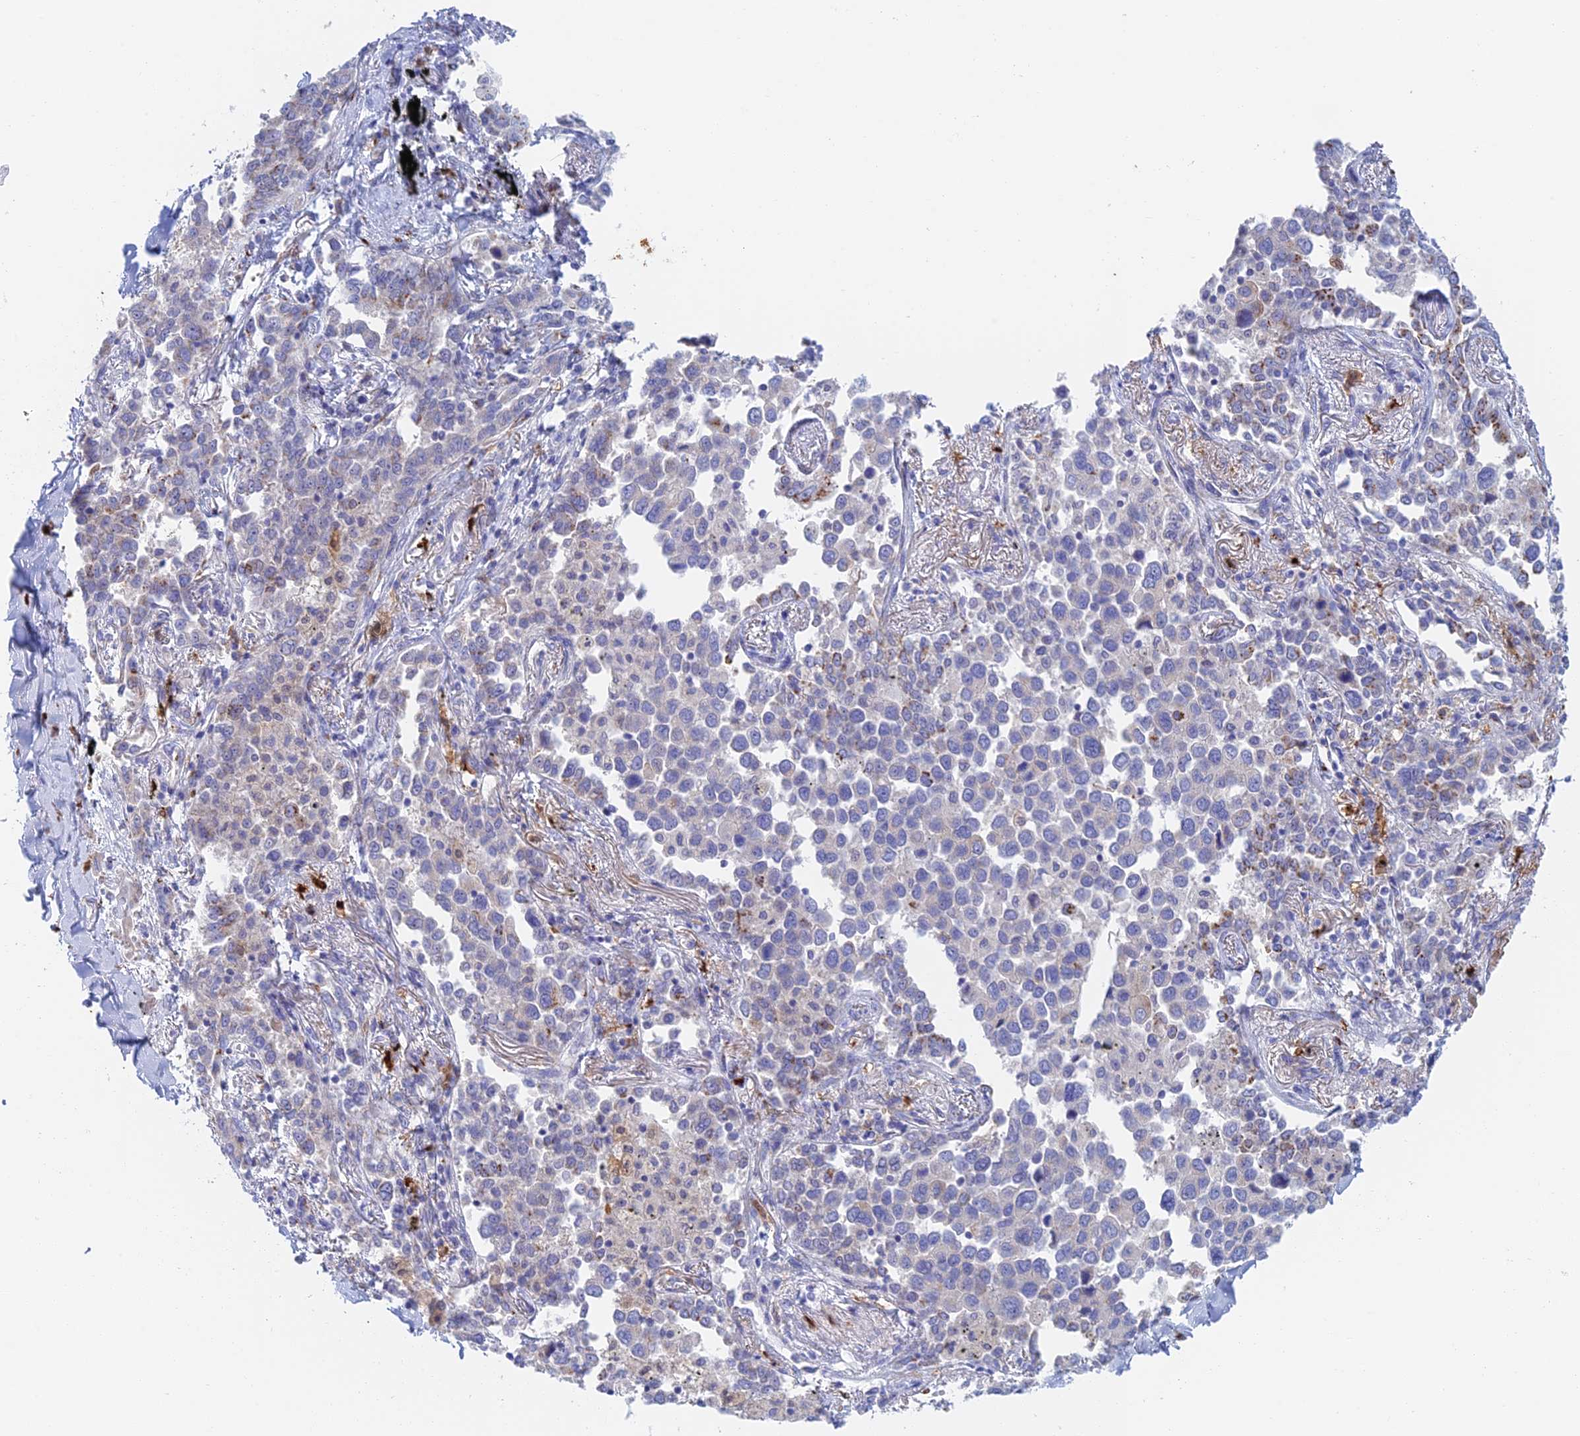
{"staining": {"intensity": "moderate", "quantity": "<25%", "location": "cytoplasmic/membranous"}, "tissue": "lung cancer", "cell_type": "Tumor cells", "image_type": "cancer", "snomed": [{"axis": "morphology", "description": "Adenocarcinoma, NOS"}, {"axis": "topography", "description": "Lung"}], "caption": "Lung cancer (adenocarcinoma) tissue displays moderate cytoplasmic/membranous expression in approximately <25% of tumor cells", "gene": "SLC24A3", "patient": {"sex": "male", "age": 67}}